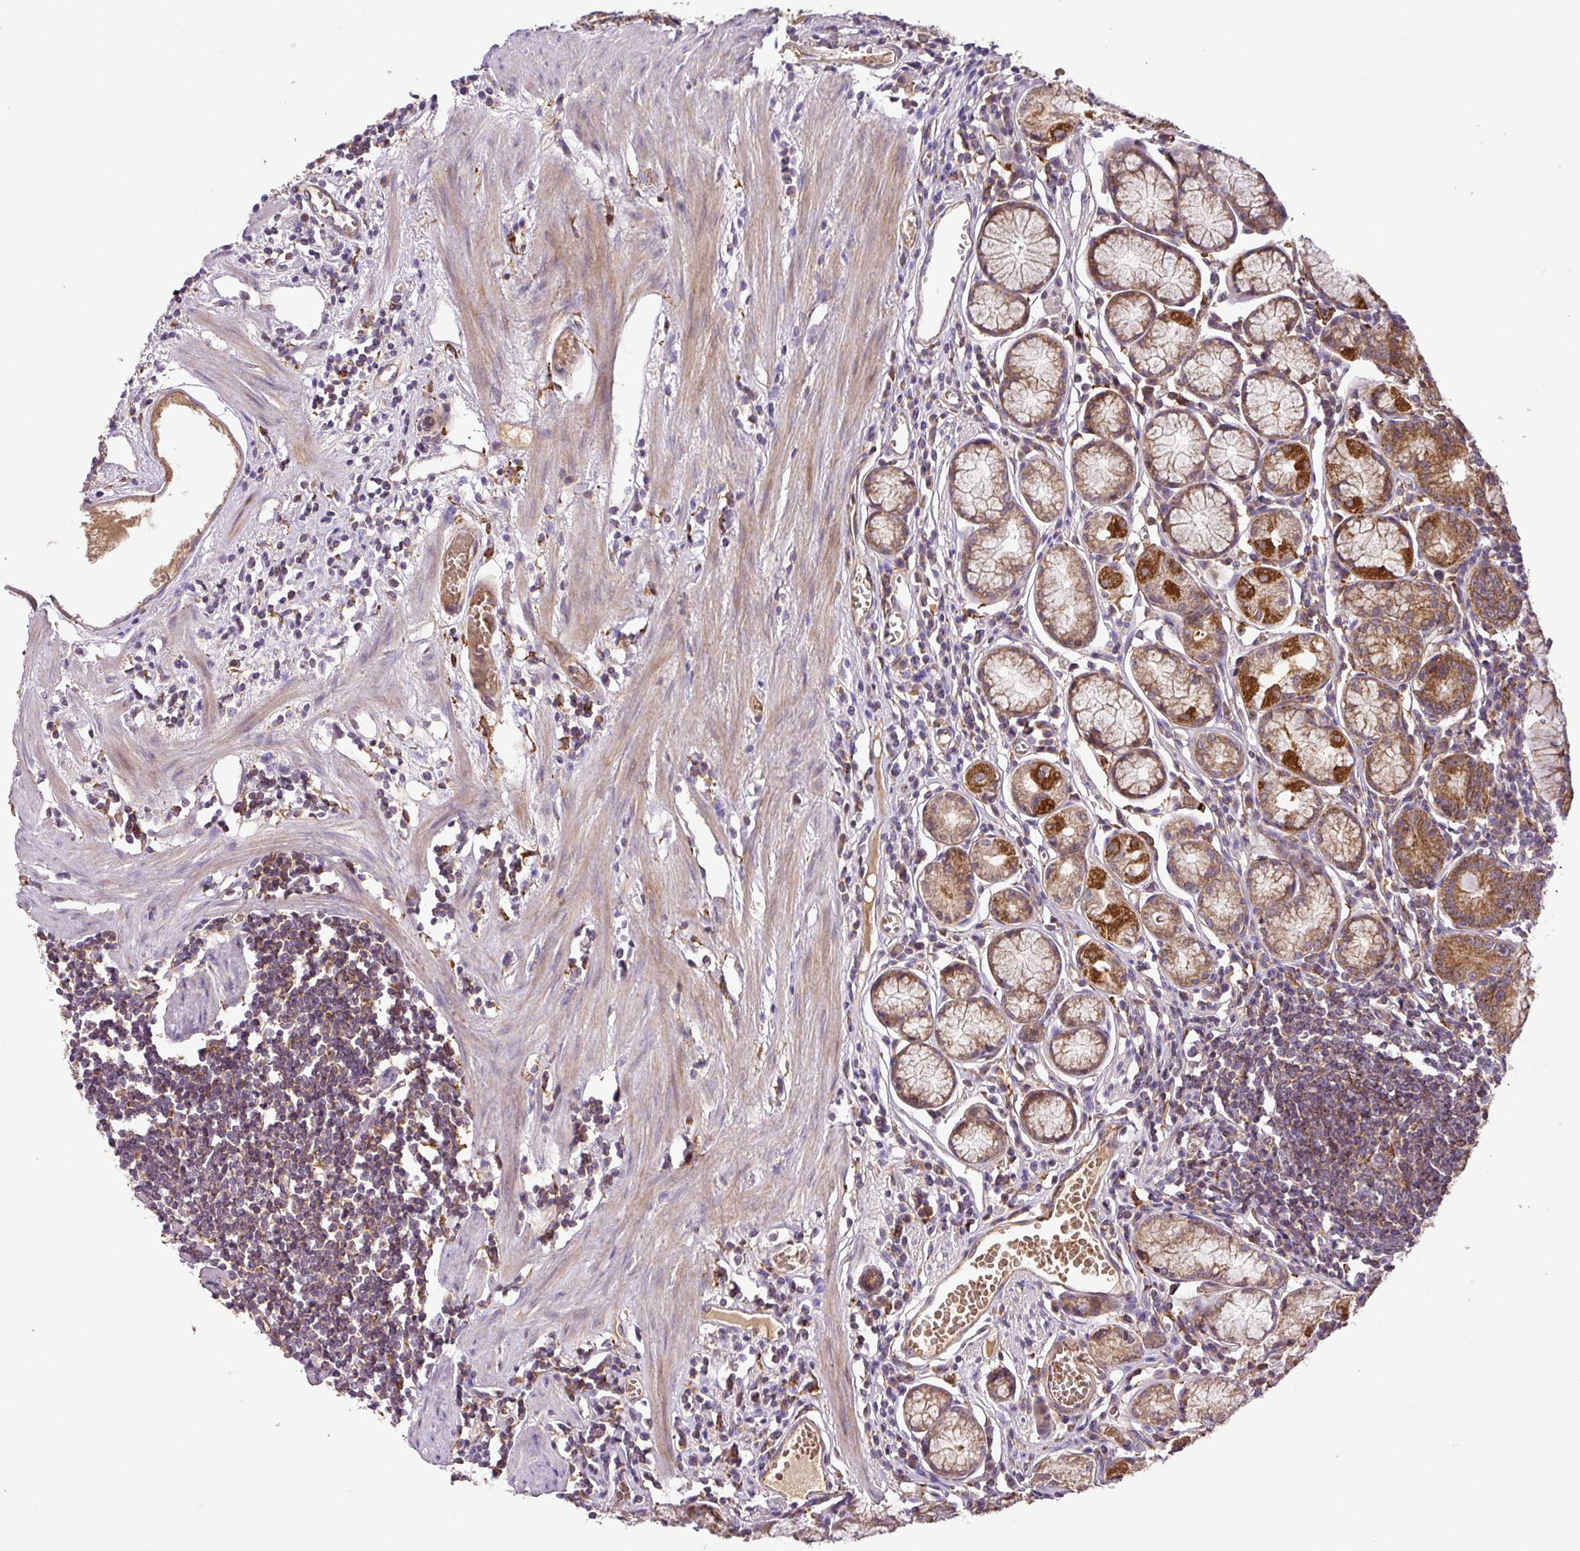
{"staining": {"intensity": "strong", "quantity": ">75%", "location": "cytoplasmic/membranous"}, "tissue": "stomach", "cell_type": "Glandular cells", "image_type": "normal", "snomed": [{"axis": "morphology", "description": "Normal tissue, NOS"}, {"axis": "topography", "description": "Stomach"}], "caption": "The micrograph demonstrates immunohistochemical staining of unremarkable stomach. There is strong cytoplasmic/membranous positivity is present in about >75% of glandular cells.", "gene": "ZNF513", "patient": {"sex": "male", "age": 55}}